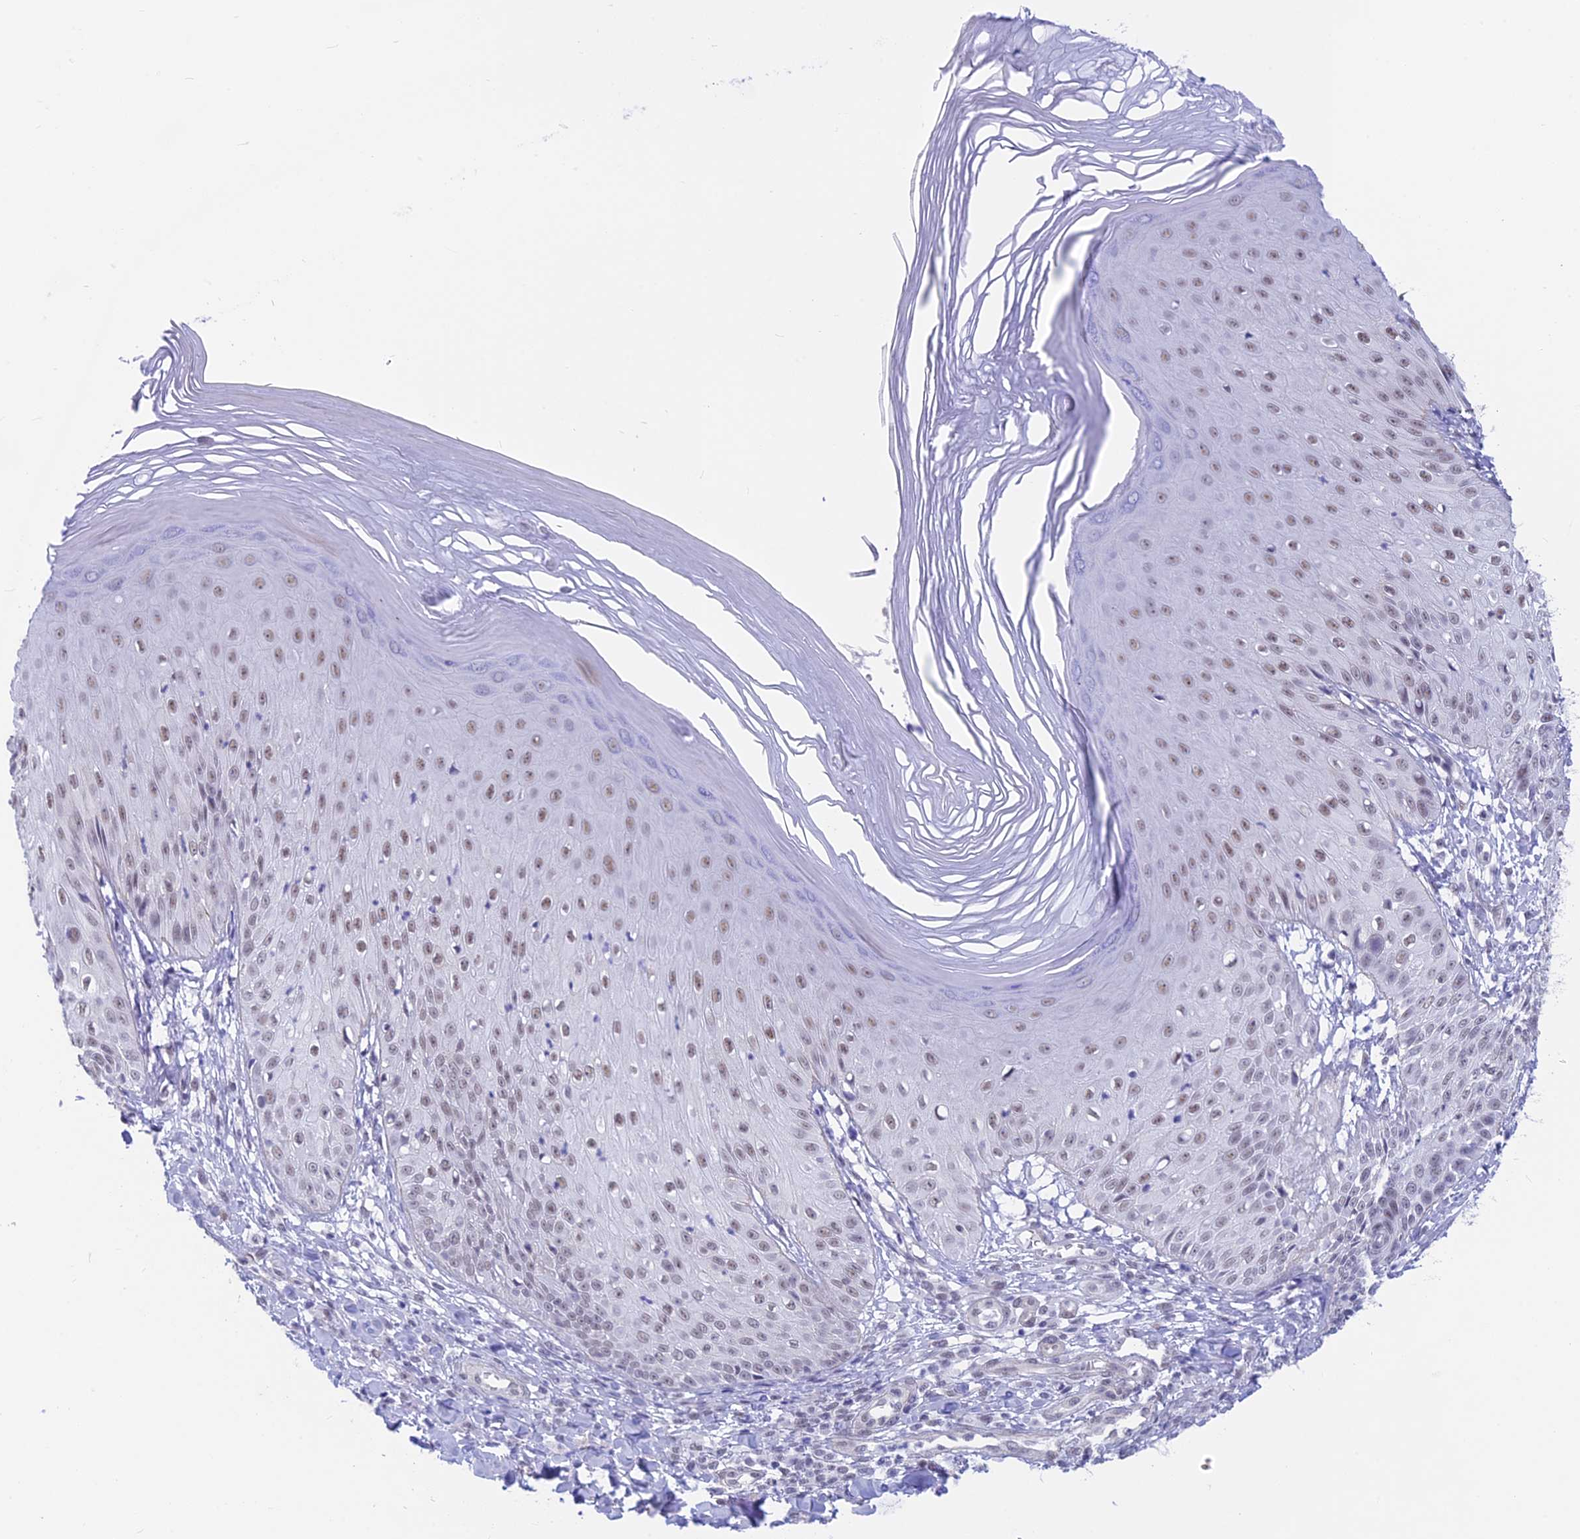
{"staining": {"intensity": "moderate", "quantity": "25%-75%", "location": "nuclear"}, "tissue": "skin", "cell_type": "Epidermal cells", "image_type": "normal", "snomed": [{"axis": "morphology", "description": "Normal tissue, NOS"}, {"axis": "morphology", "description": "Inflammation, NOS"}, {"axis": "topography", "description": "Soft tissue"}, {"axis": "topography", "description": "Anal"}], "caption": "Protein staining of normal skin exhibits moderate nuclear staining in approximately 25%-75% of epidermal cells. Immunohistochemistry (ihc) stains the protein of interest in brown and the nuclei are stained blue.", "gene": "SRSF5", "patient": {"sex": "female", "age": 15}}